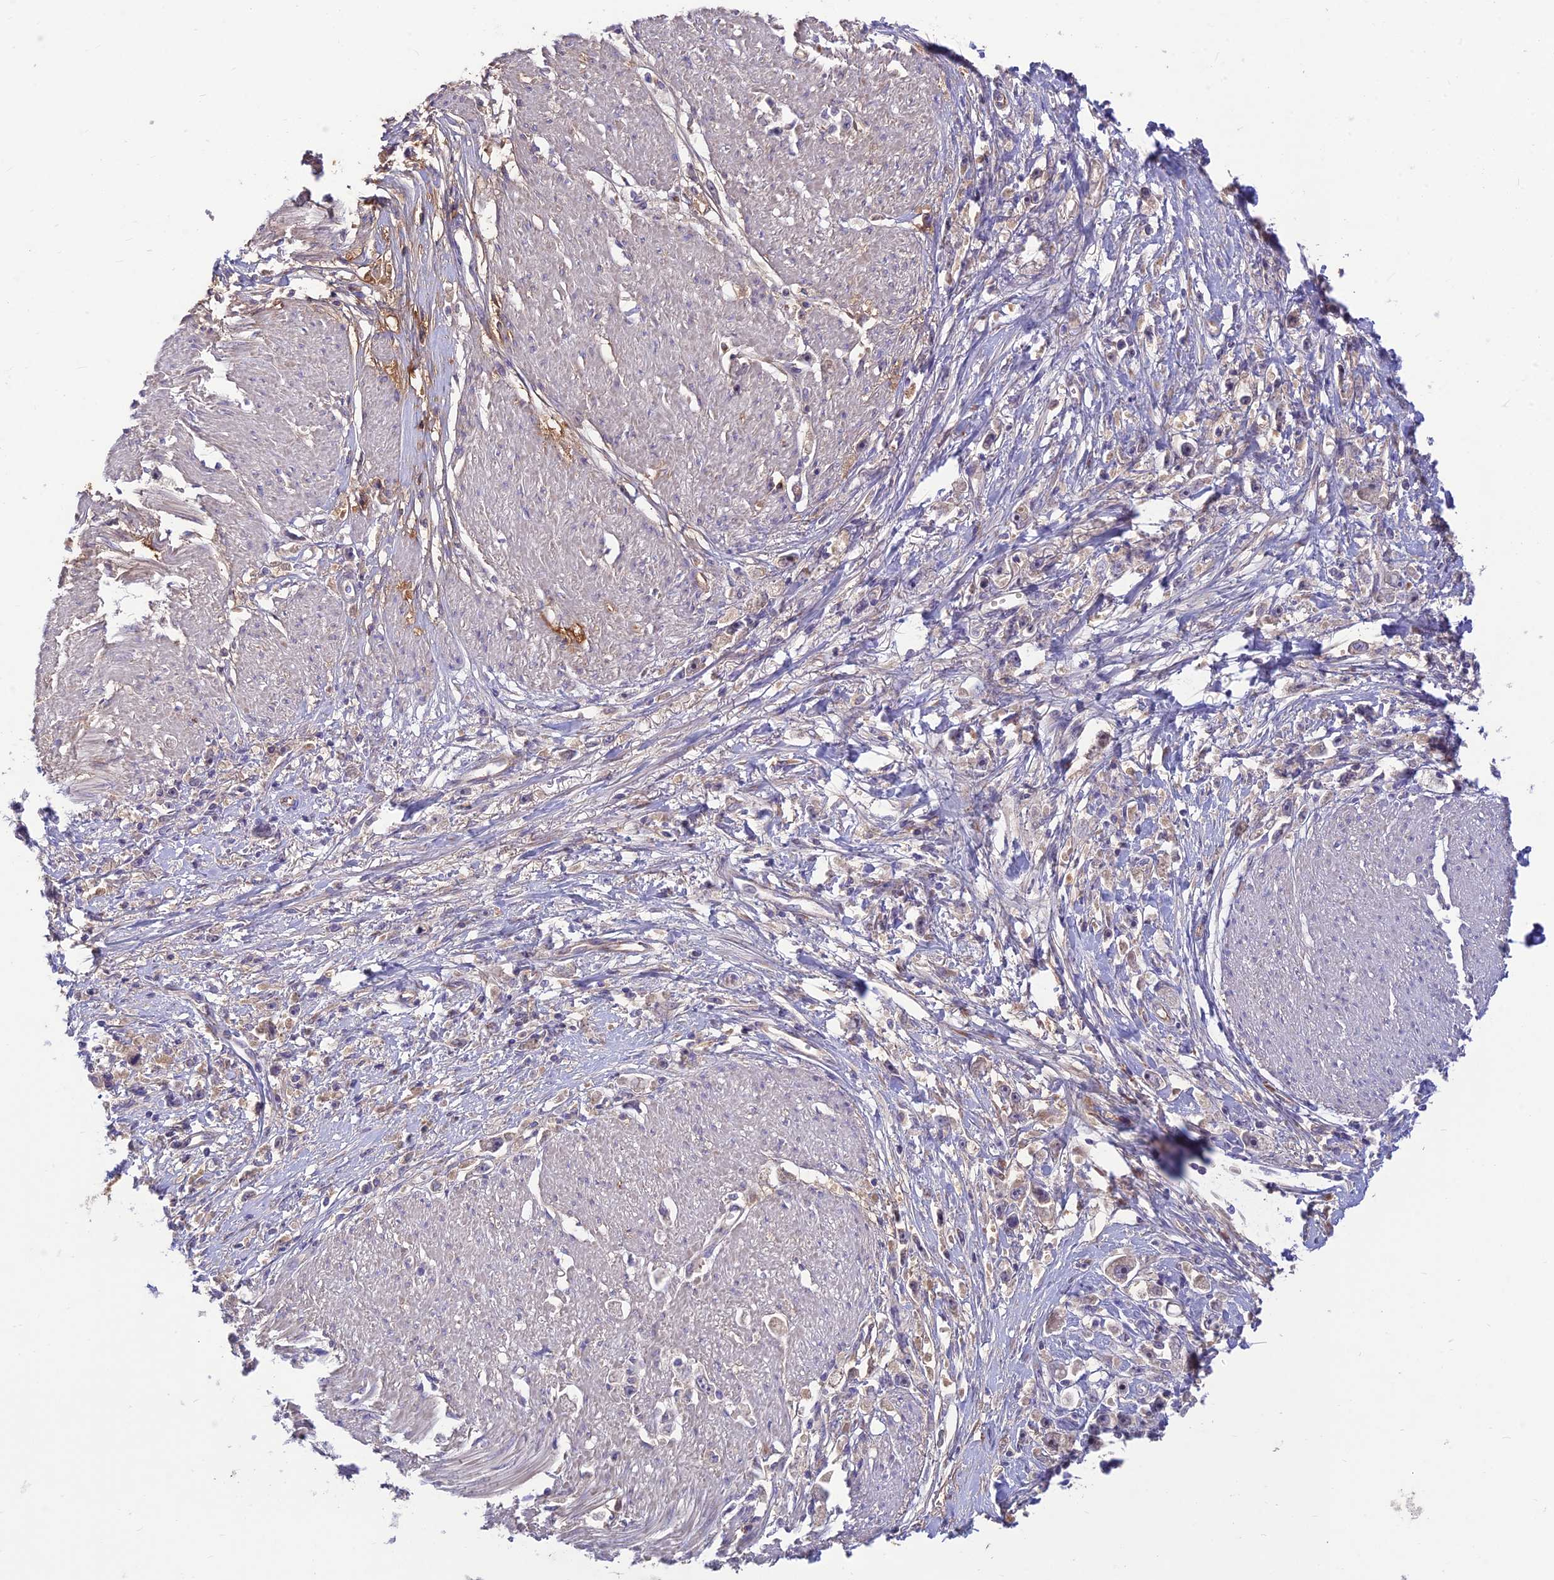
{"staining": {"intensity": "negative", "quantity": "none", "location": "none"}, "tissue": "stomach cancer", "cell_type": "Tumor cells", "image_type": "cancer", "snomed": [{"axis": "morphology", "description": "Adenocarcinoma, NOS"}, {"axis": "topography", "description": "Stomach"}], "caption": "There is no significant expression in tumor cells of stomach cancer (adenocarcinoma).", "gene": "ST8SIA5", "patient": {"sex": "female", "age": 59}}